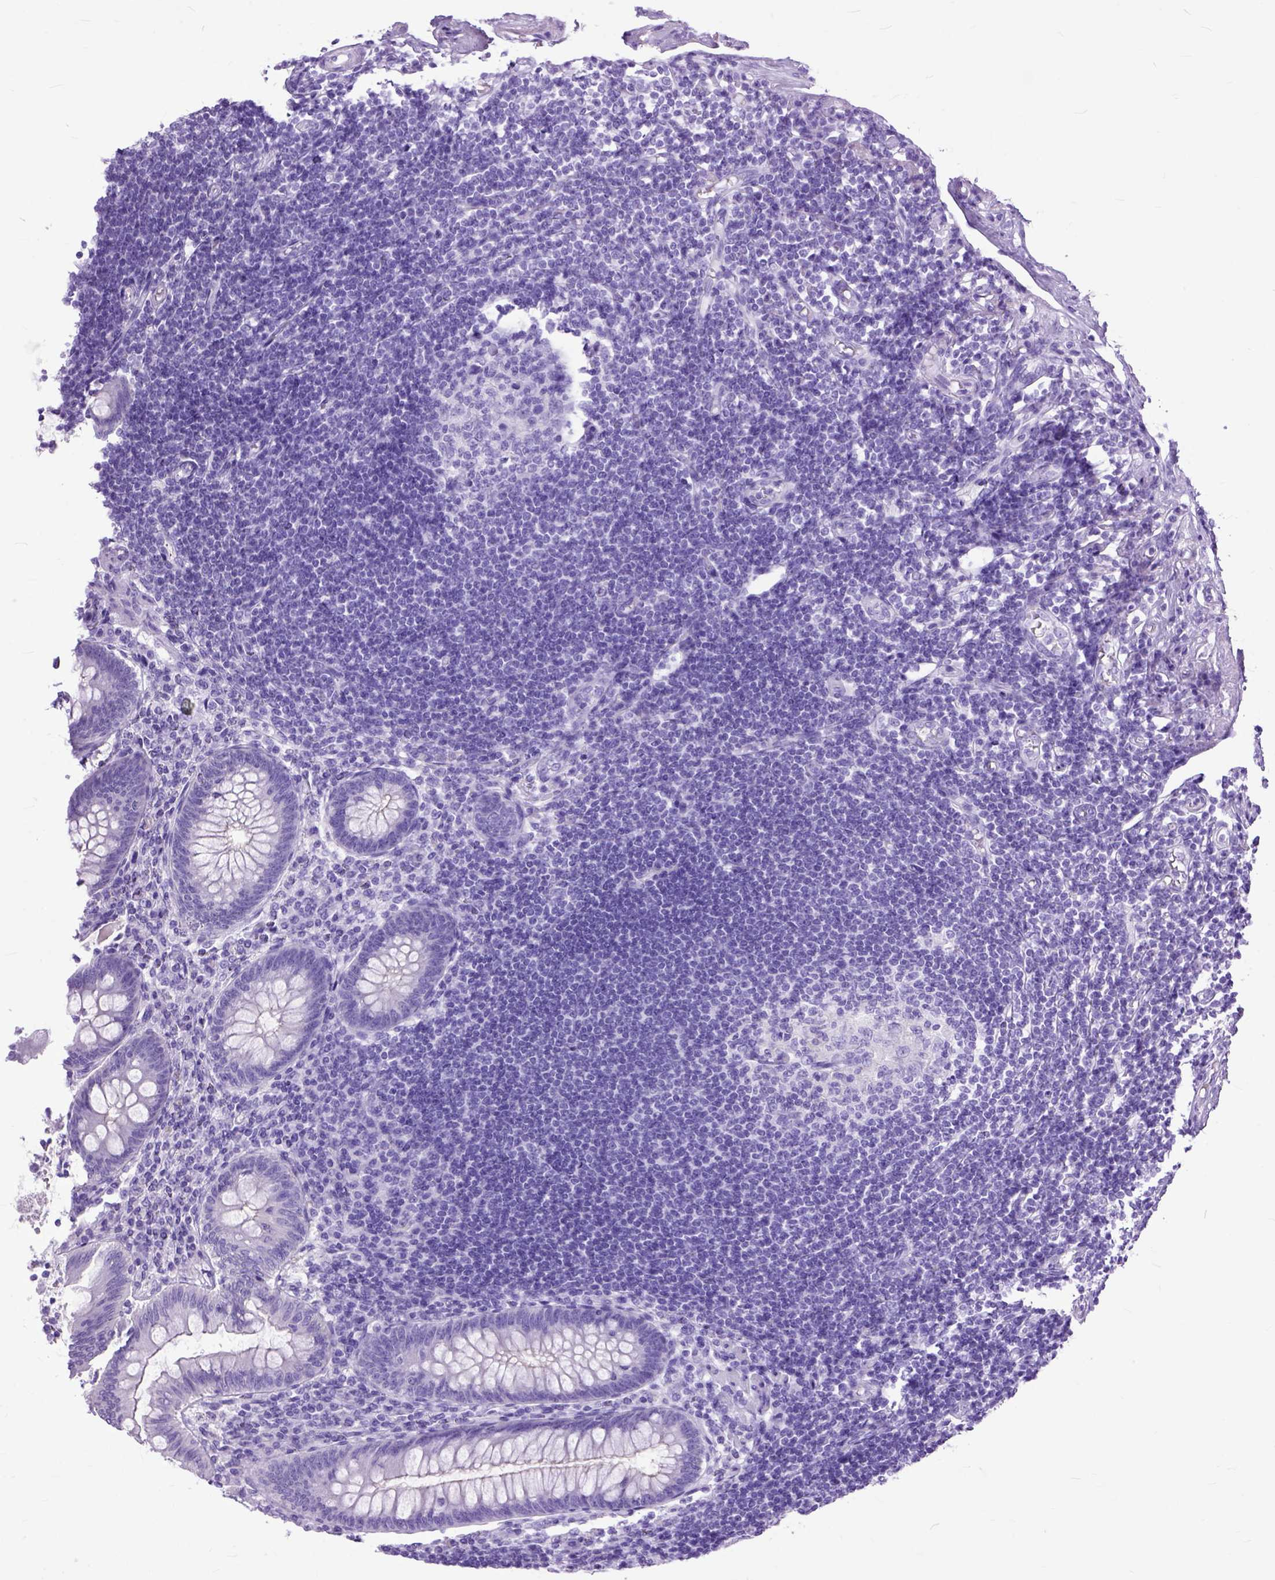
{"staining": {"intensity": "negative", "quantity": "none", "location": "none"}, "tissue": "appendix", "cell_type": "Glandular cells", "image_type": "normal", "snomed": [{"axis": "morphology", "description": "Normal tissue, NOS"}, {"axis": "topography", "description": "Appendix"}], "caption": "High power microscopy histopathology image of an immunohistochemistry micrograph of unremarkable appendix, revealing no significant expression in glandular cells. Brightfield microscopy of immunohistochemistry stained with DAB (brown) and hematoxylin (blue), captured at high magnification.", "gene": "GNGT1", "patient": {"sex": "female", "age": 57}}